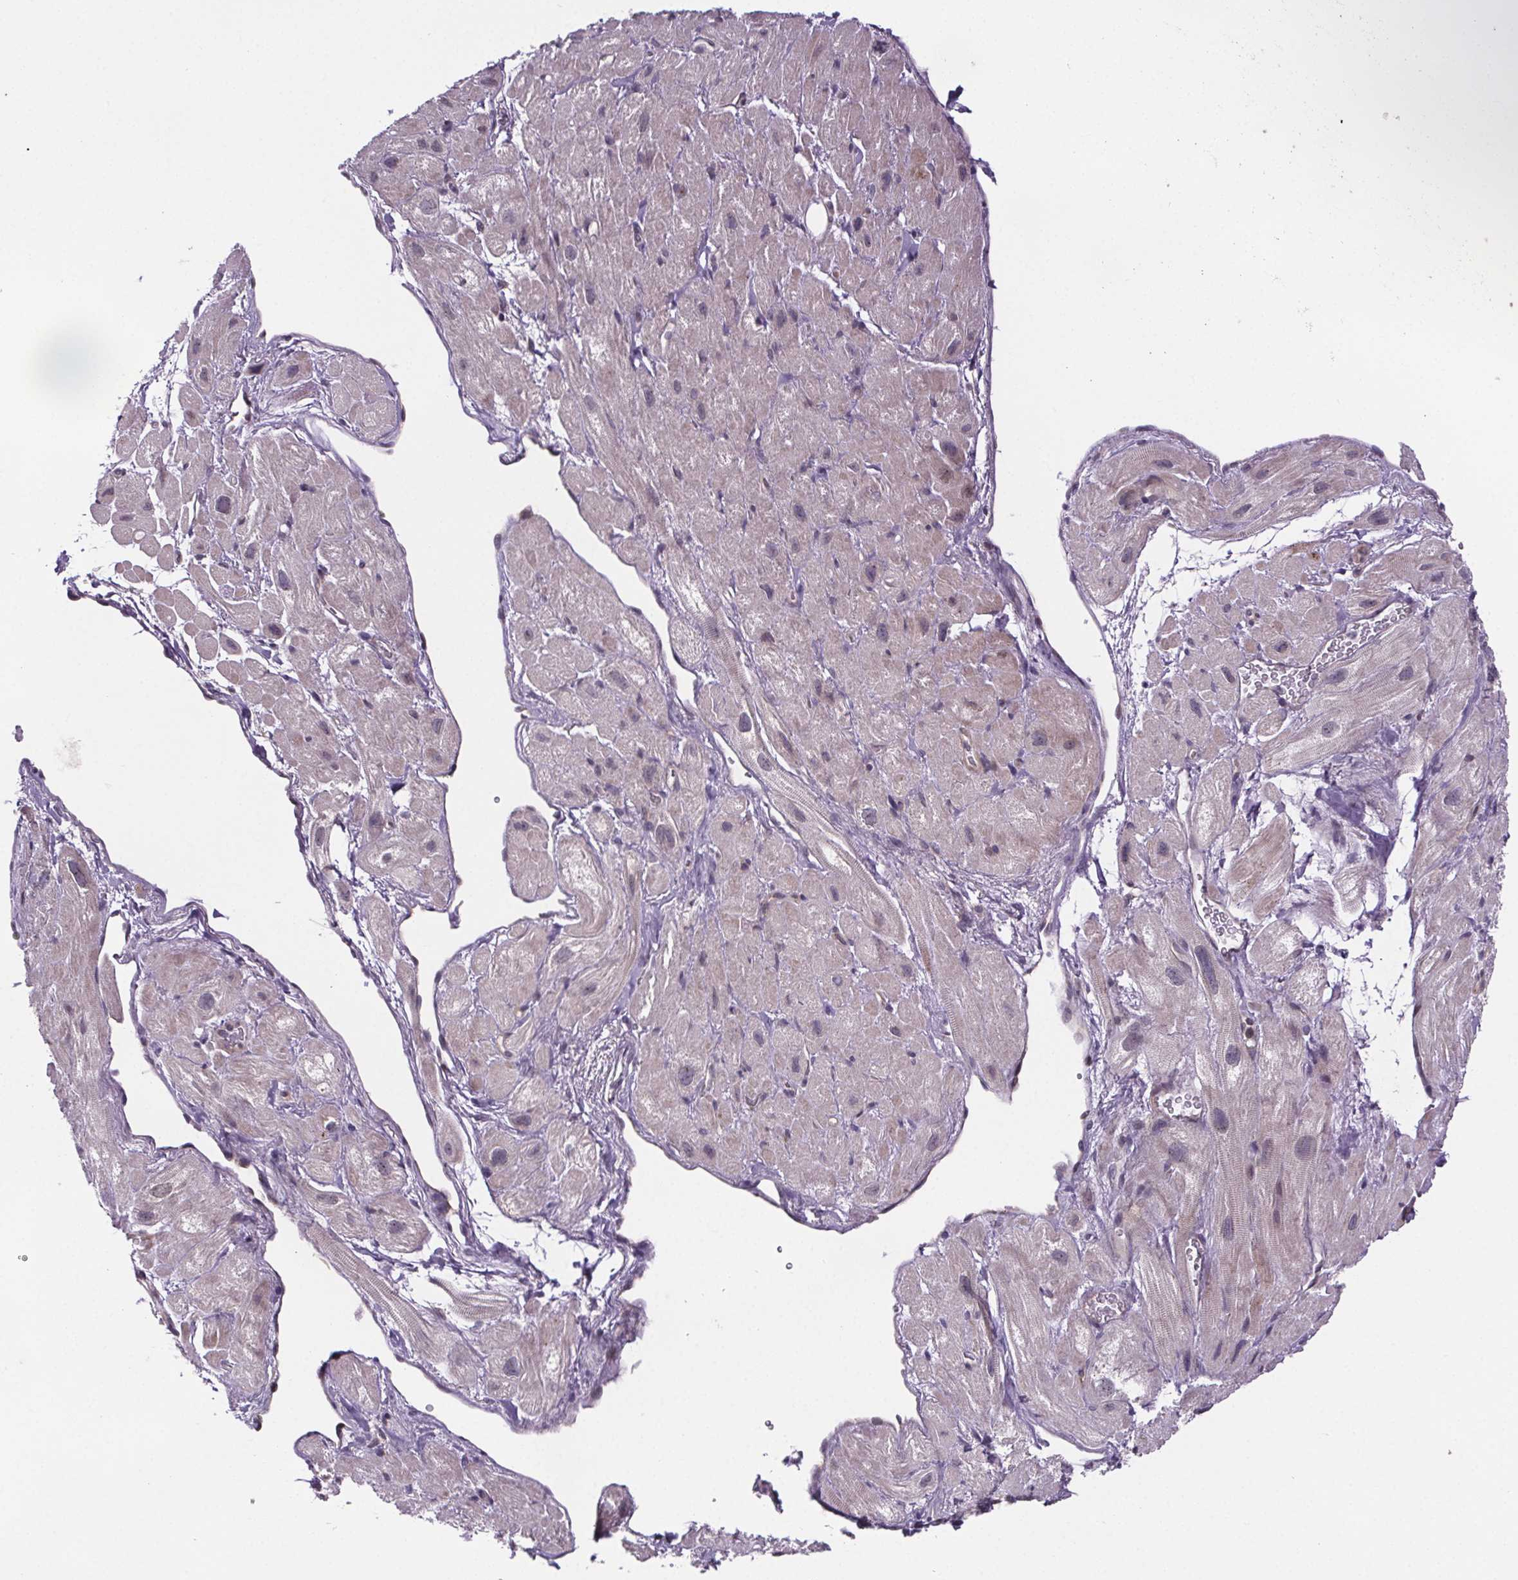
{"staining": {"intensity": "negative", "quantity": "none", "location": "none"}, "tissue": "heart muscle", "cell_type": "Cardiomyocytes", "image_type": "normal", "snomed": [{"axis": "morphology", "description": "Normal tissue, NOS"}, {"axis": "topography", "description": "Heart"}], "caption": "DAB (3,3'-diaminobenzidine) immunohistochemical staining of unremarkable human heart muscle exhibits no significant staining in cardiomyocytes. (DAB immunohistochemistry with hematoxylin counter stain).", "gene": "TTC12", "patient": {"sex": "female", "age": 62}}